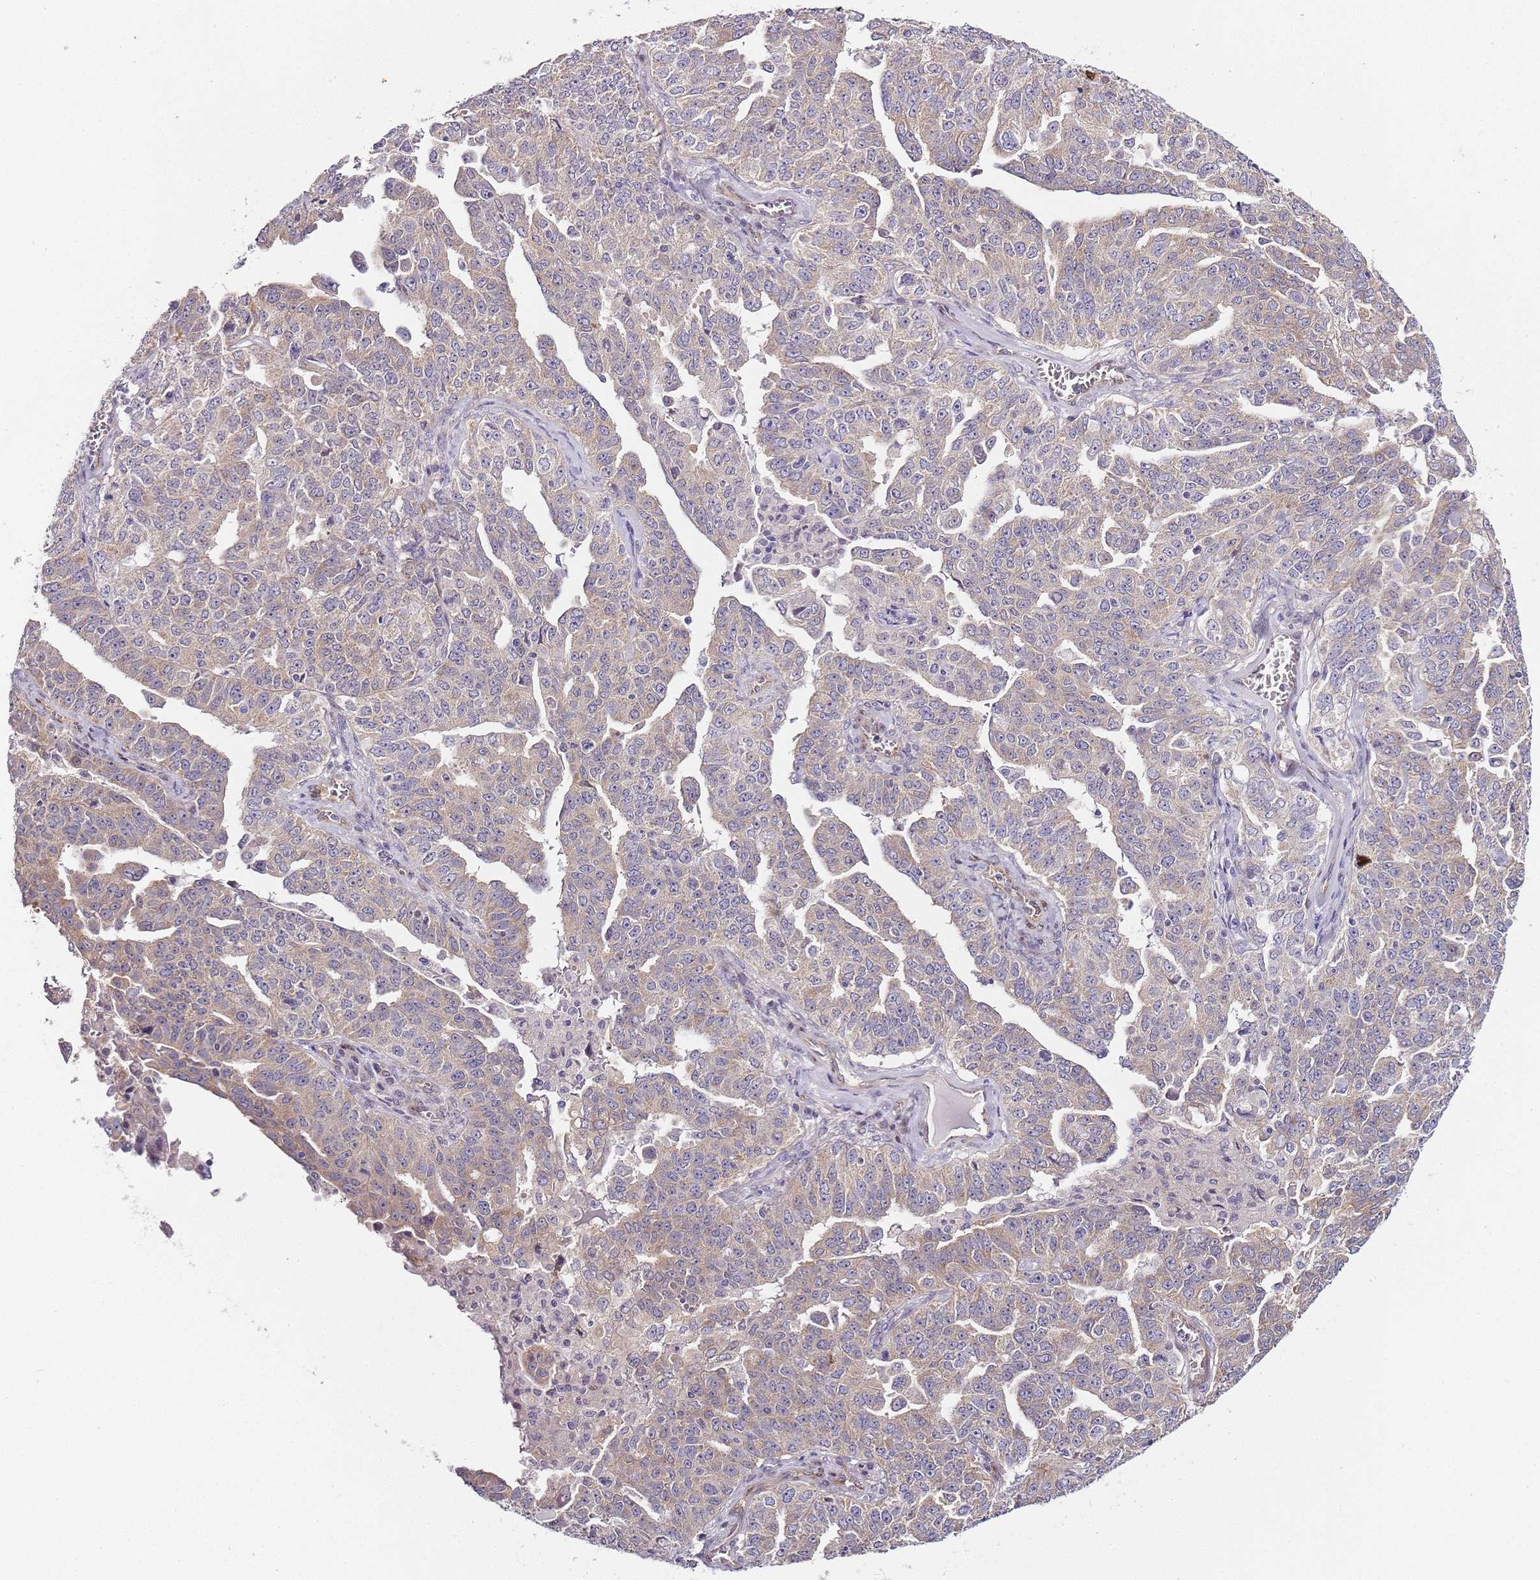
{"staining": {"intensity": "weak", "quantity": "25%-75%", "location": "cytoplasmic/membranous"}, "tissue": "ovarian cancer", "cell_type": "Tumor cells", "image_type": "cancer", "snomed": [{"axis": "morphology", "description": "Carcinoma, endometroid"}, {"axis": "topography", "description": "Ovary"}], "caption": "IHC of endometroid carcinoma (ovarian) exhibits low levels of weak cytoplasmic/membranous positivity in approximately 25%-75% of tumor cells. (Stains: DAB in brown, nuclei in blue, Microscopy: brightfield microscopy at high magnification).", "gene": "TBC1D9", "patient": {"sex": "female", "age": 62}}